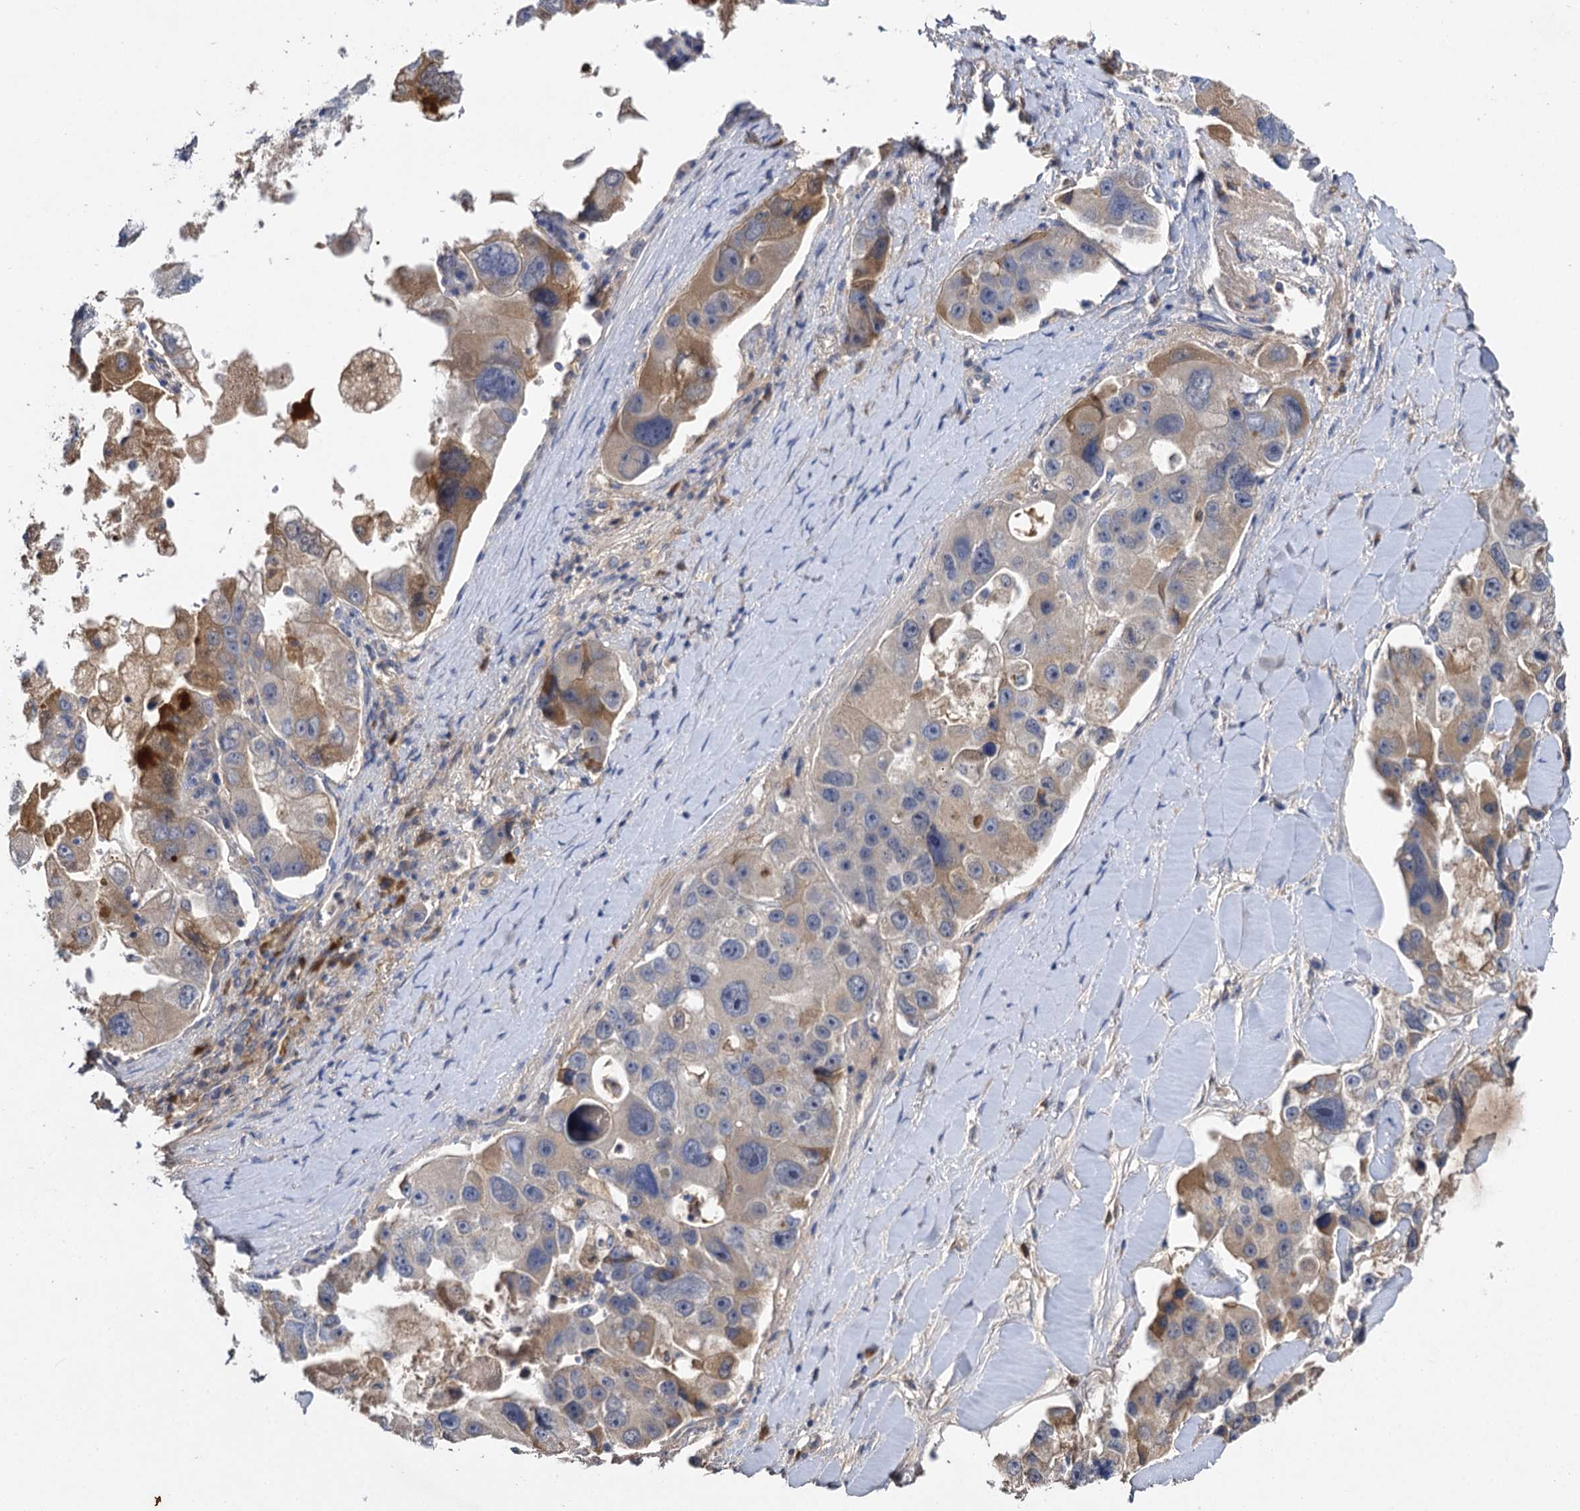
{"staining": {"intensity": "moderate", "quantity": "<25%", "location": "cytoplasmic/membranous"}, "tissue": "lung cancer", "cell_type": "Tumor cells", "image_type": "cancer", "snomed": [{"axis": "morphology", "description": "Adenocarcinoma, NOS"}, {"axis": "topography", "description": "Lung"}], "caption": "A brown stain highlights moderate cytoplasmic/membranous staining of a protein in human lung cancer (adenocarcinoma) tumor cells.", "gene": "USP50", "patient": {"sex": "female", "age": 54}}